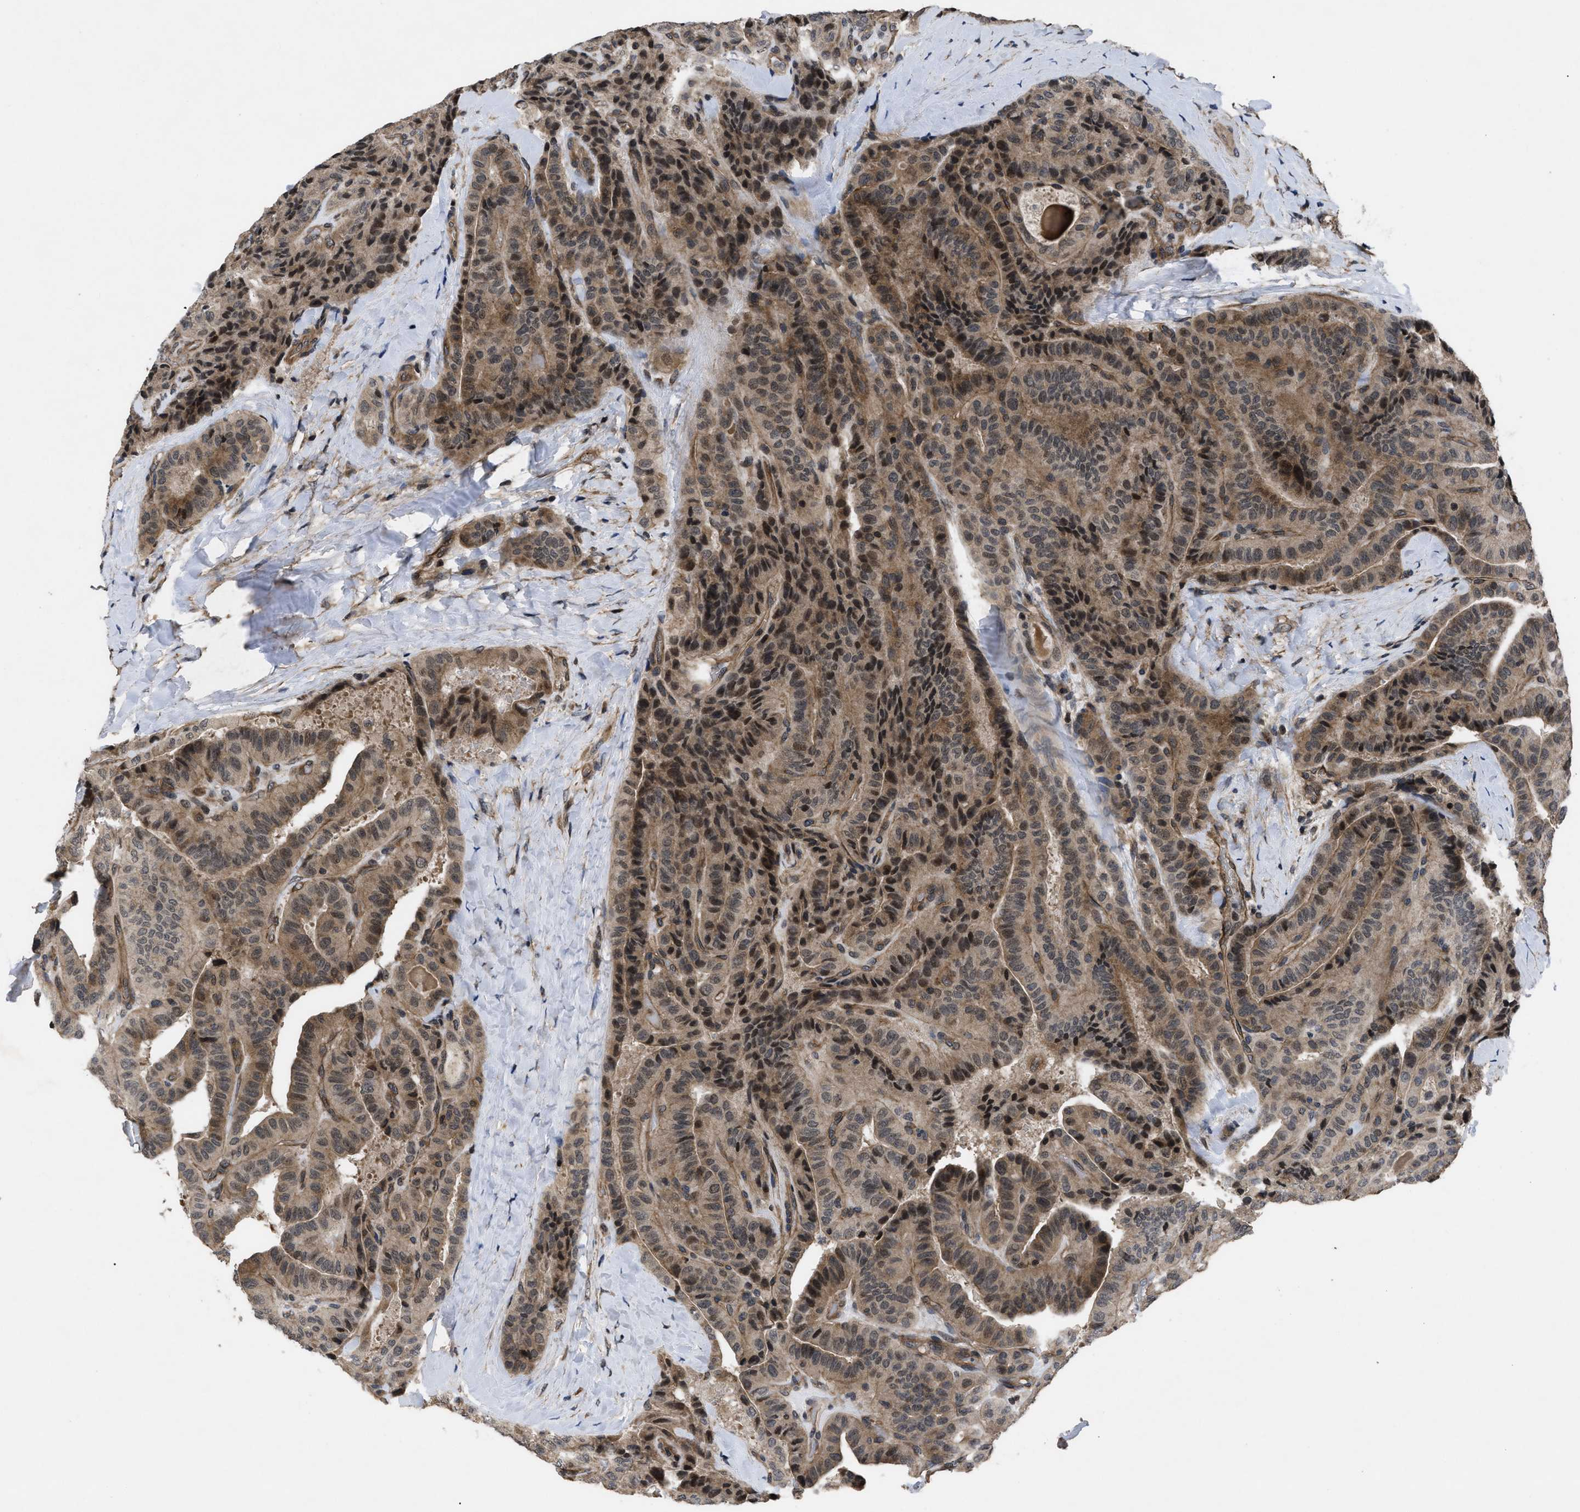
{"staining": {"intensity": "moderate", "quantity": ">75%", "location": "cytoplasmic/membranous,nuclear"}, "tissue": "thyroid cancer", "cell_type": "Tumor cells", "image_type": "cancer", "snomed": [{"axis": "morphology", "description": "Papillary adenocarcinoma, NOS"}, {"axis": "topography", "description": "Thyroid gland"}], "caption": "Immunohistochemistry (IHC) histopathology image of thyroid cancer stained for a protein (brown), which displays medium levels of moderate cytoplasmic/membranous and nuclear positivity in about >75% of tumor cells.", "gene": "DNAJC14", "patient": {"sex": "male", "age": 77}}